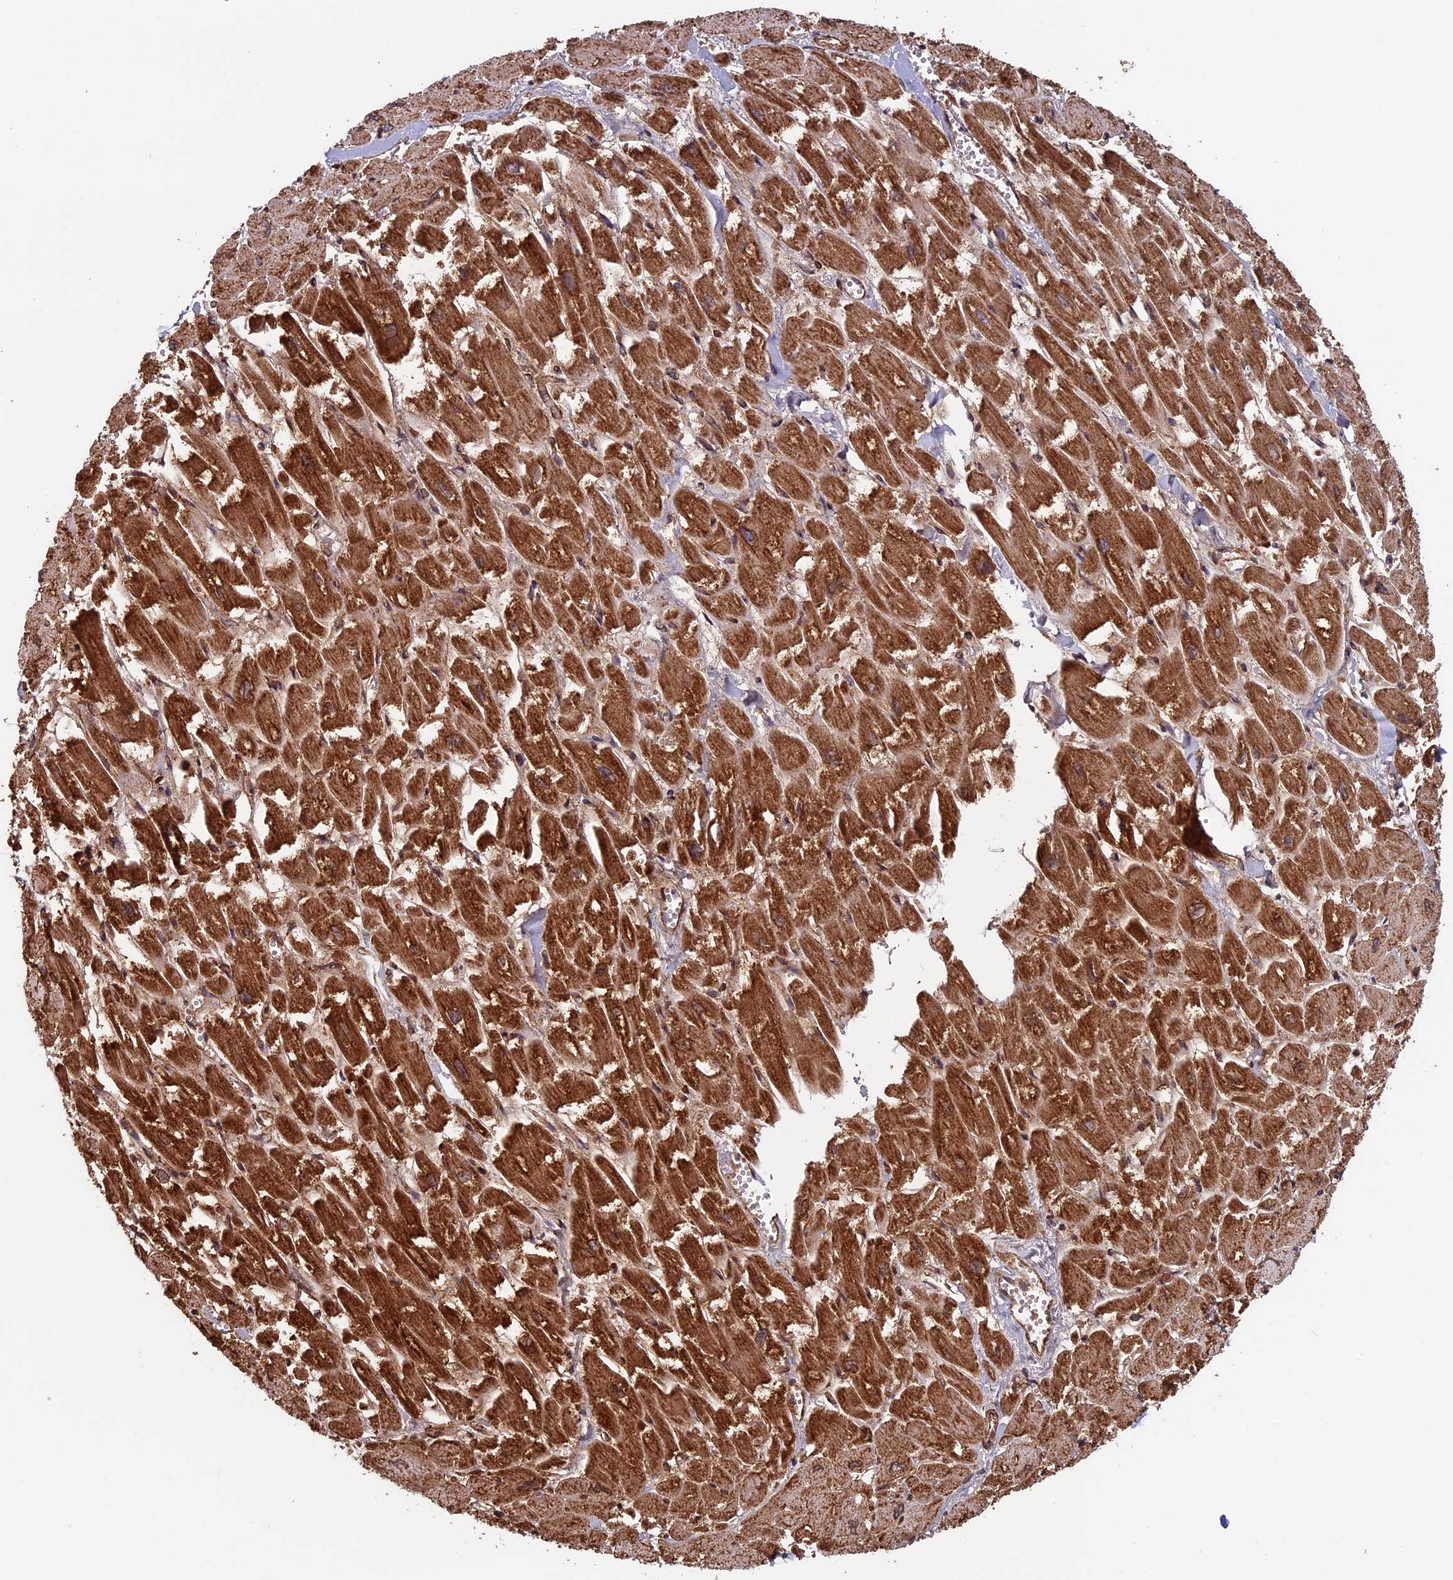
{"staining": {"intensity": "strong", "quantity": ">75%", "location": "cytoplasmic/membranous"}, "tissue": "heart muscle", "cell_type": "Cardiomyocytes", "image_type": "normal", "snomed": [{"axis": "morphology", "description": "Normal tissue, NOS"}, {"axis": "topography", "description": "Heart"}], "caption": "An immunohistochemistry (IHC) image of unremarkable tissue is shown. Protein staining in brown labels strong cytoplasmic/membranous positivity in heart muscle within cardiomyocytes.", "gene": "CCDC8", "patient": {"sex": "male", "age": 54}}